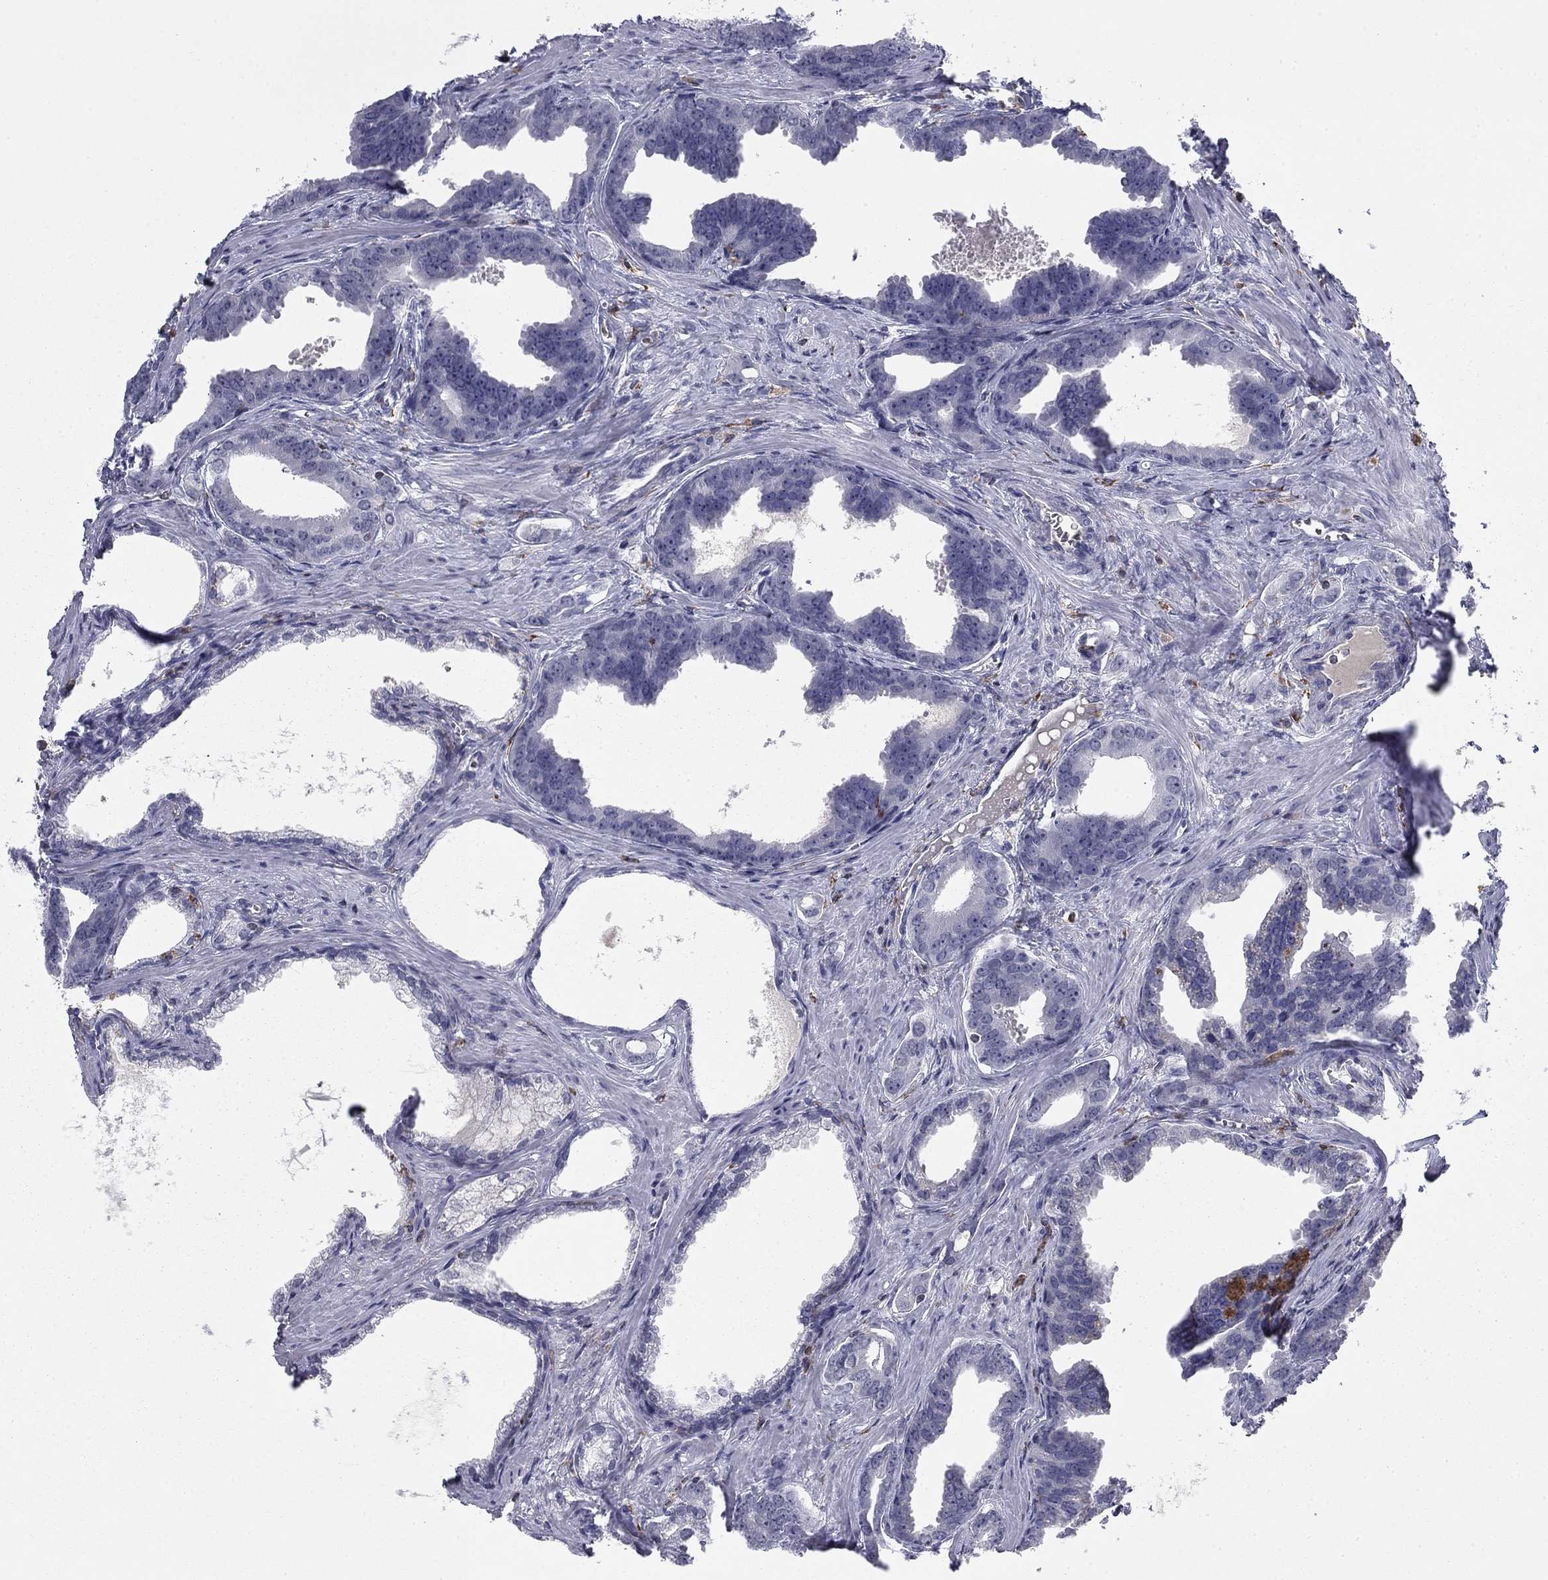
{"staining": {"intensity": "negative", "quantity": "none", "location": "none"}, "tissue": "prostate cancer", "cell_type": "Tumor cells", "image_type": "cancer", "snomed": [{"axis": "morphology", "description": "Adenocarcinoma, NOS"}, {"axis": "topography", "description": "Prostate"}], "caption": "Human prostate adenocarcinoma stained for a protein using immunohistochemistry demonstrates no expression in tumor cells.", "gene": "PLCB2", "patient": {"sex": "male", "age": 66}}